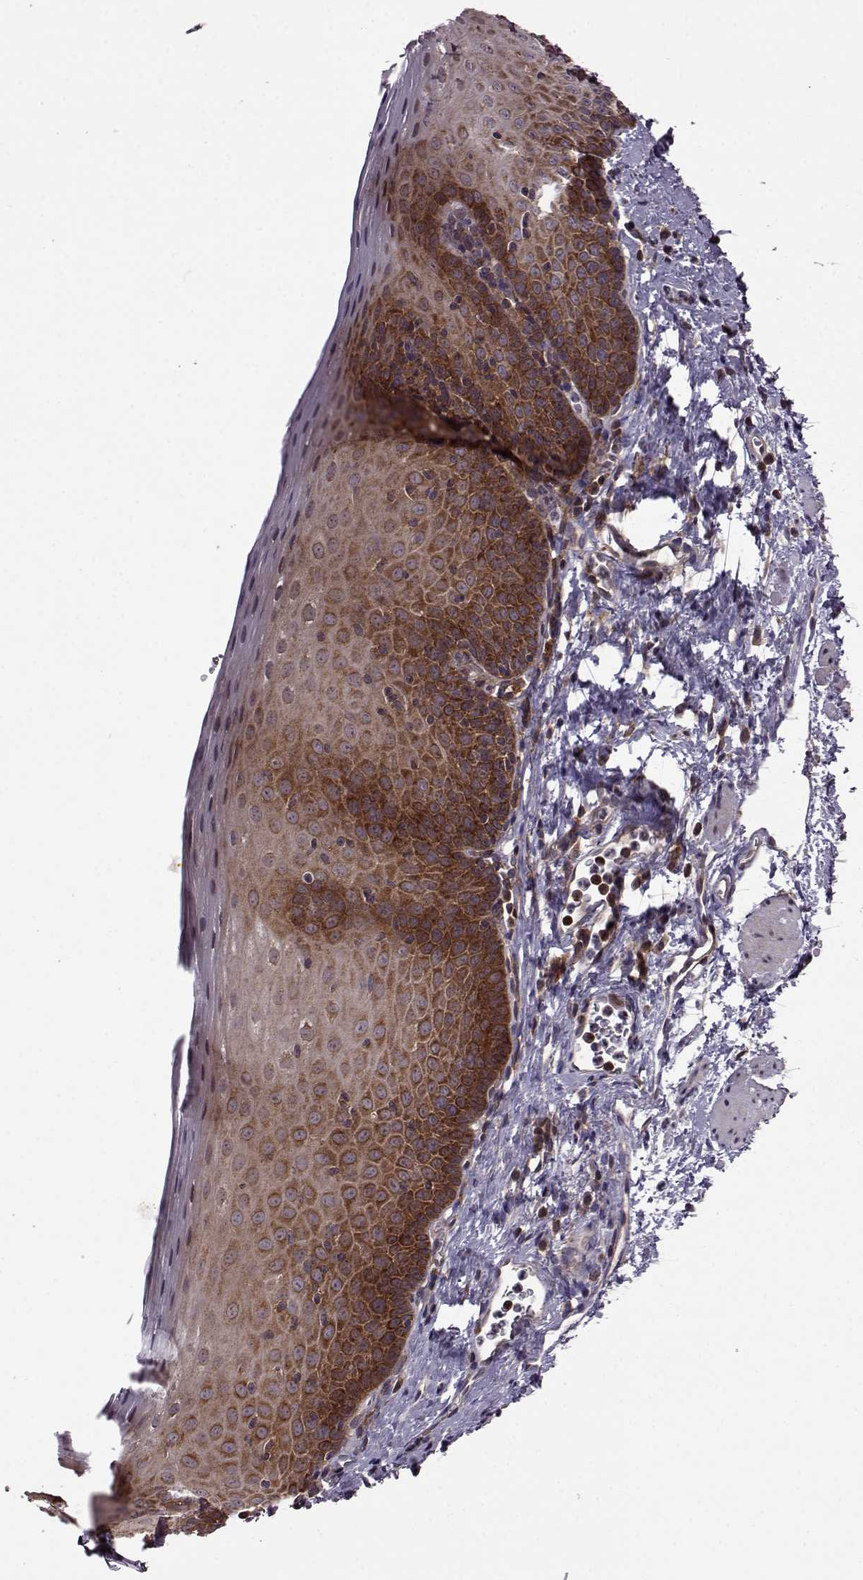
{"staining": {"intensity": "strong", "quantity": ">75%", "location": "cytoplasmic/membranous"}, "tissue": "esophagus", "cell_type": "Squamous epithelial cells", "image_type": "normal", "snomed": [{"axis": "morphology", "description": "Normal tissue, NOS"}, {"axis": "topography", "description": "Esophagus"}], "caption": "High-magnification brightfield microscopy of normal esophagus stained with DAB (3,3'-diaminobenzidine) (brown) and counterstained with hematoxylin (blue). squamous epithelial cells exhibit strong cytoplasmic/membranous staining is appreciated in about>75% of cells.", "gene": "URI1", "patient": {"sex": "female", "age": 64}}